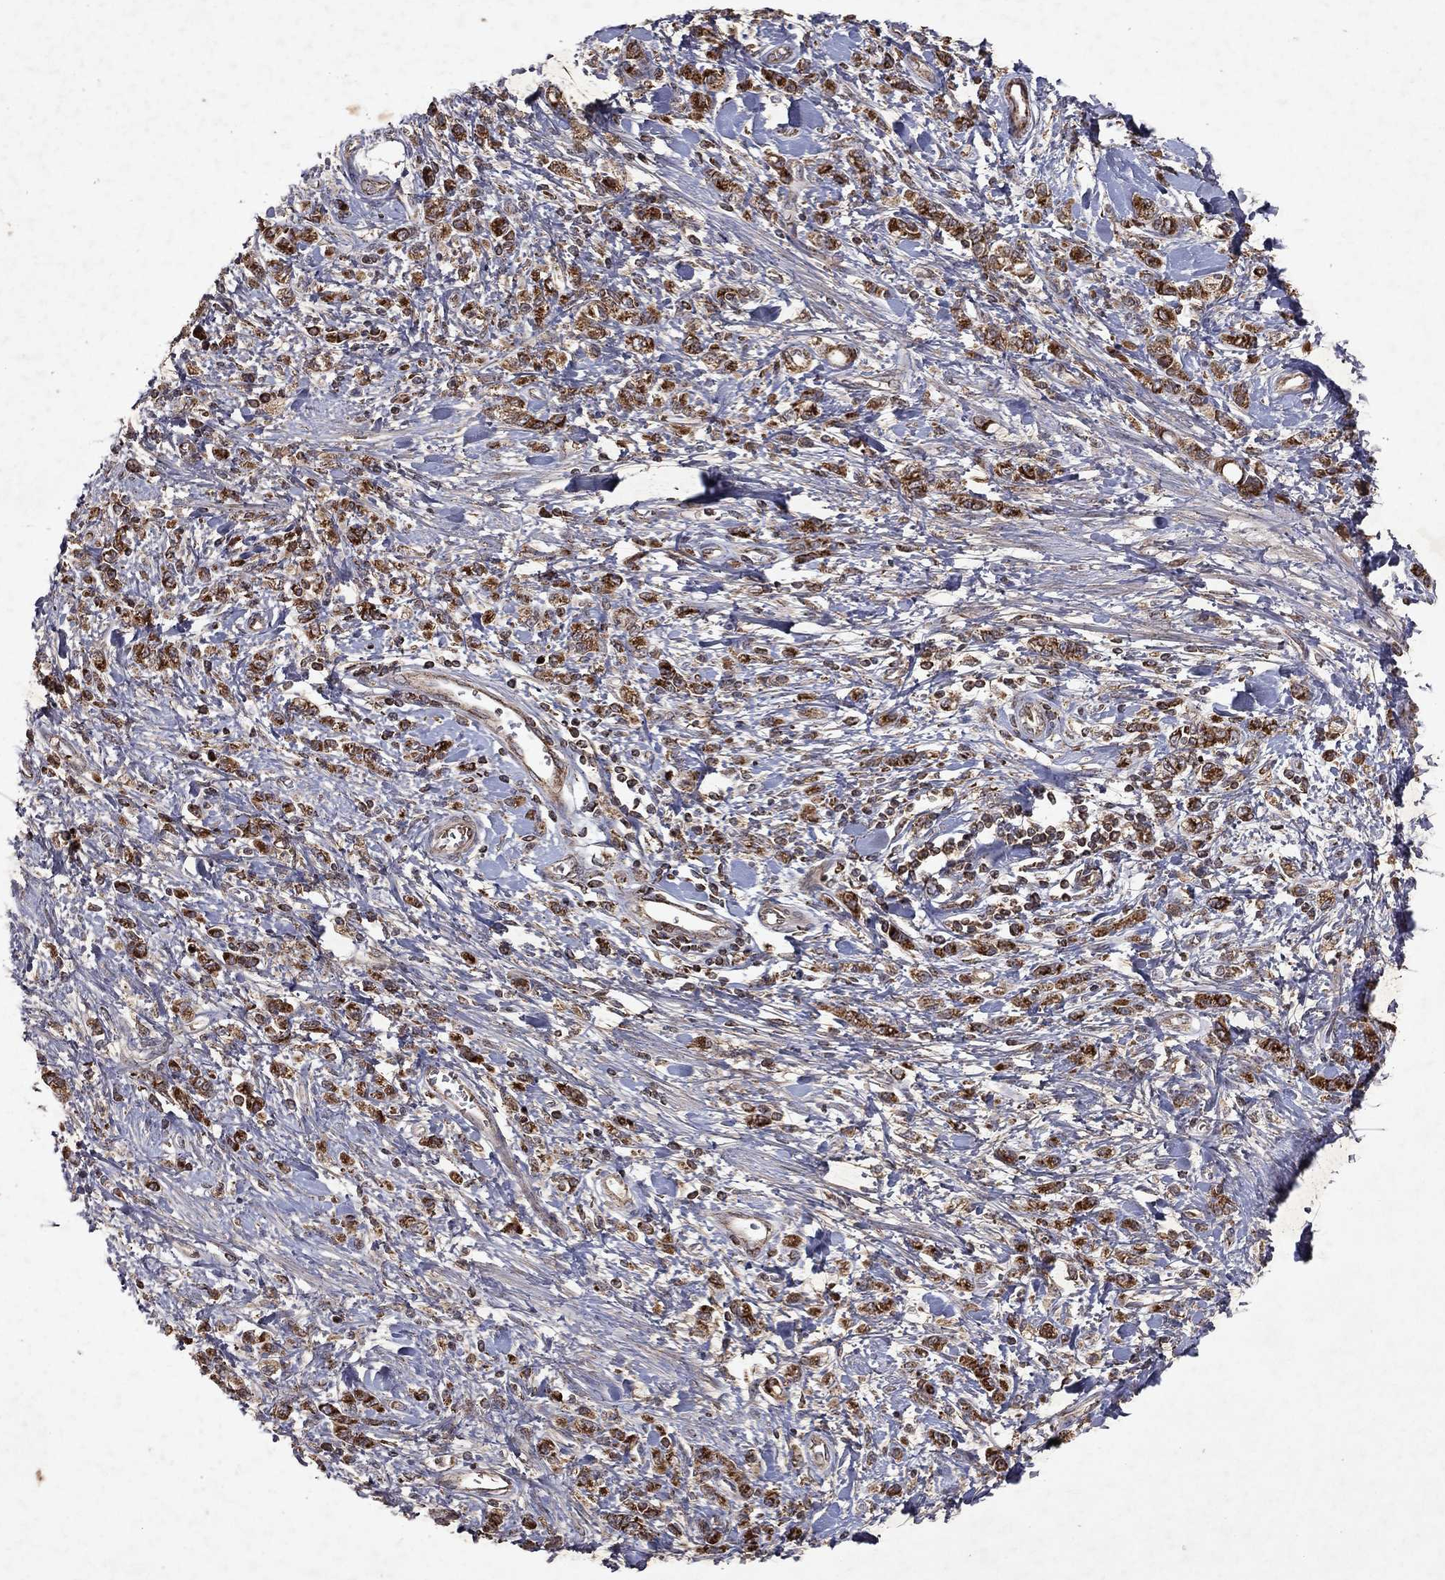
{"staining": {"intensity": "moderate", "quantity": ">75%", "location": "cytoplasmic/membranous"}, "tissue": "stomach cancer", "cell_type": "Tumor cells", "image_type": "cancer", "snomed": [{"axis": "morphology", "description": "Adenocarcinoma, NOS"}, {"axis": "topography", "description": "Stomach"}], "caption": "A photomicrograph of adenocarcinoma (stomach) stained for a protein demonstrates moderate cytoplasmic/membranous brown staining in tumor cells.", "gene": "PYROXD2", "patient": {"sex": "male", "age": 77}}